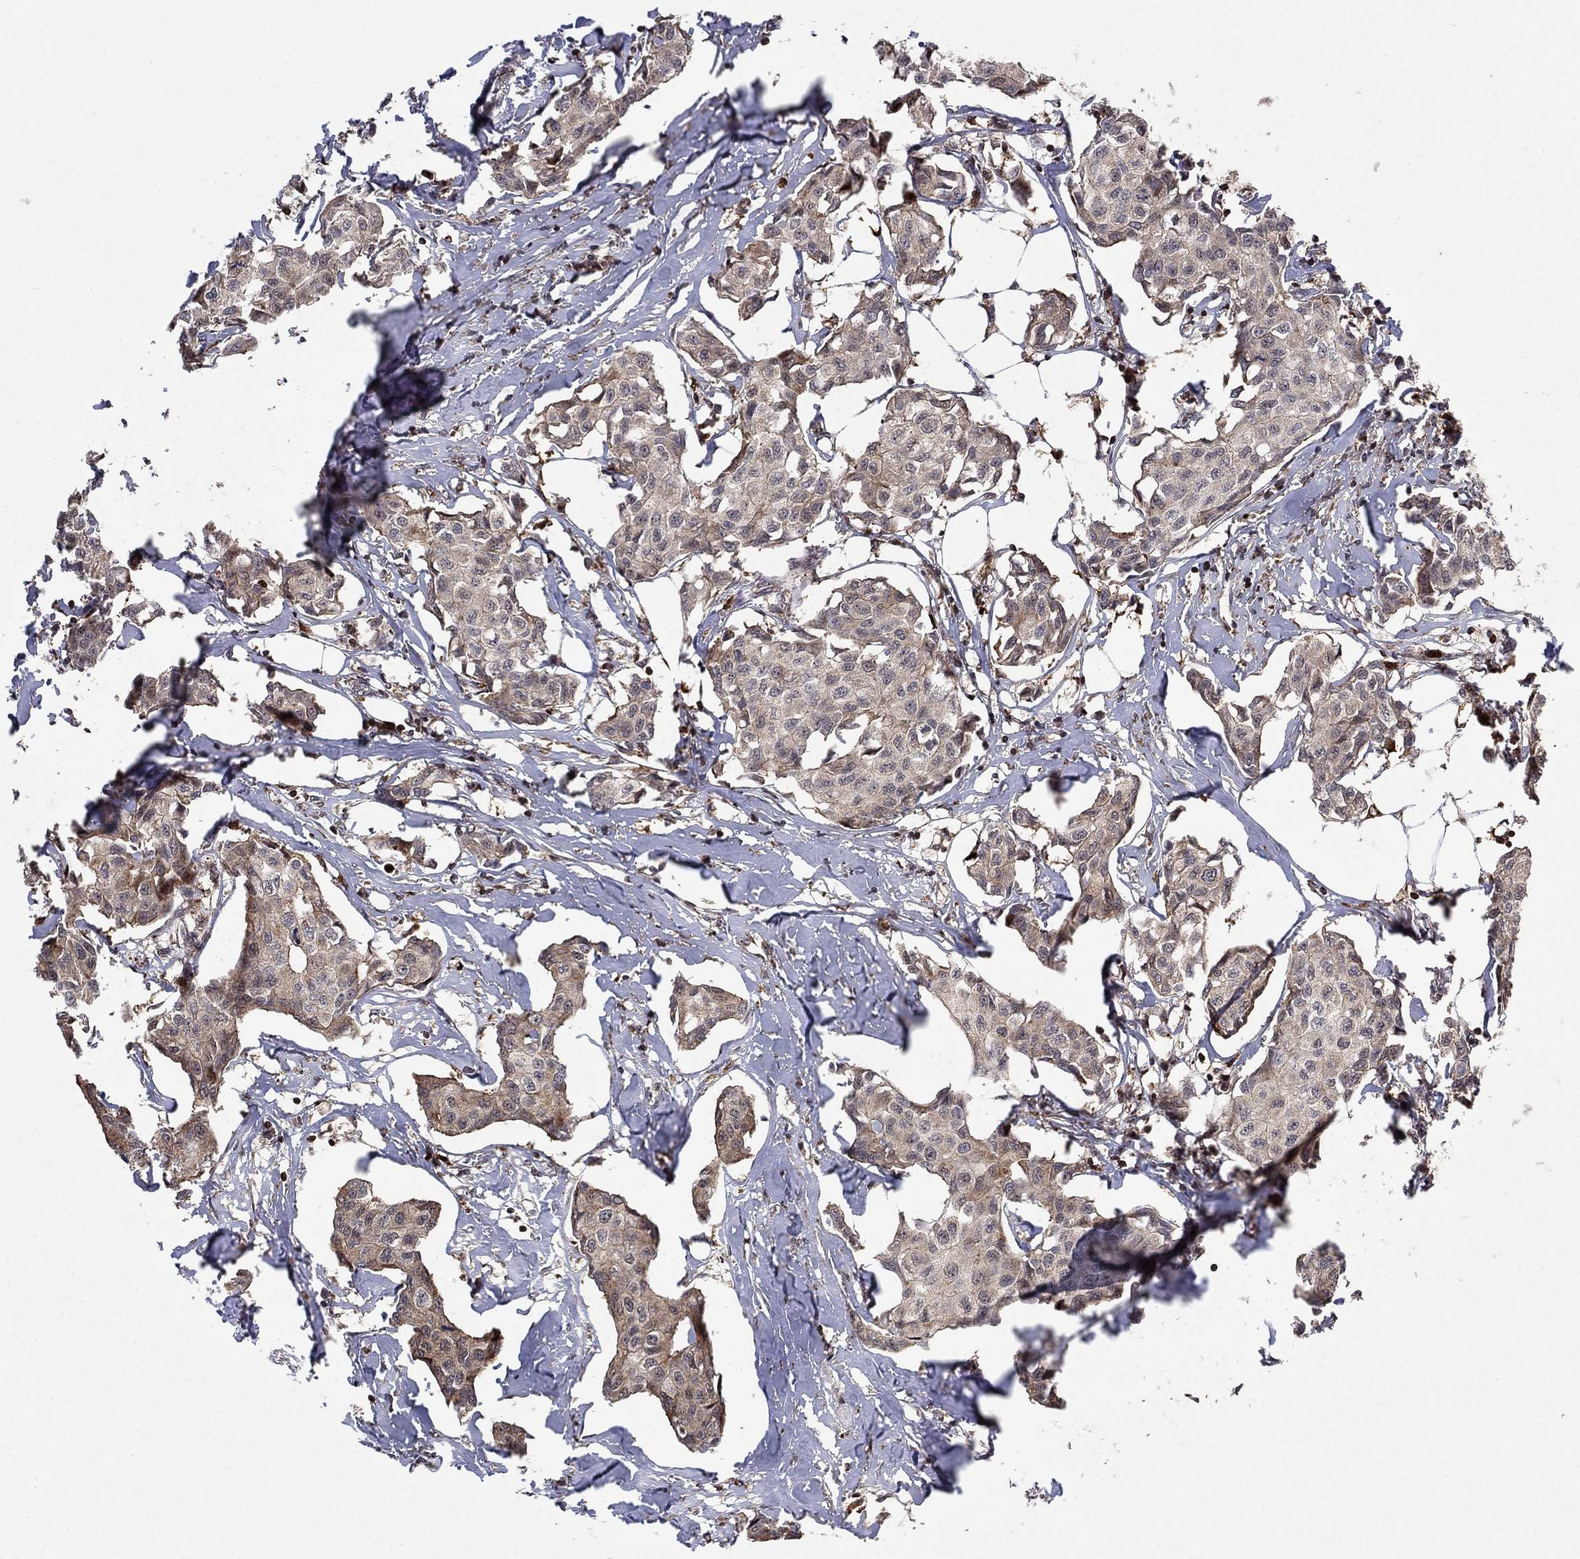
{"staining": {"intensity": "weak", "quantity": ">75%", "location": "cytoplasmic/membranous"}, "tissue": "breast cancer", "cell_type": "Tumor cells", "image_type": "cancer", "snomed": [{"axis": "morphology", "description": "Duct carcinoma"}, {"axis": "topography", "description": "Breast"}], "caption": "A brown stain shows weak cytoplasmic/membranous positivity of a protein in human breast cancer (infiltrating ductal carcinoma) tumor cells. Using DAB (3,3'-diaminobenzidine) (brown) and hematoxylin (blue) stains, captured at high magnification using brightfield microscopy.", "gene": "LPCAT4", "patient": {"sex": "female", "age": 80}}